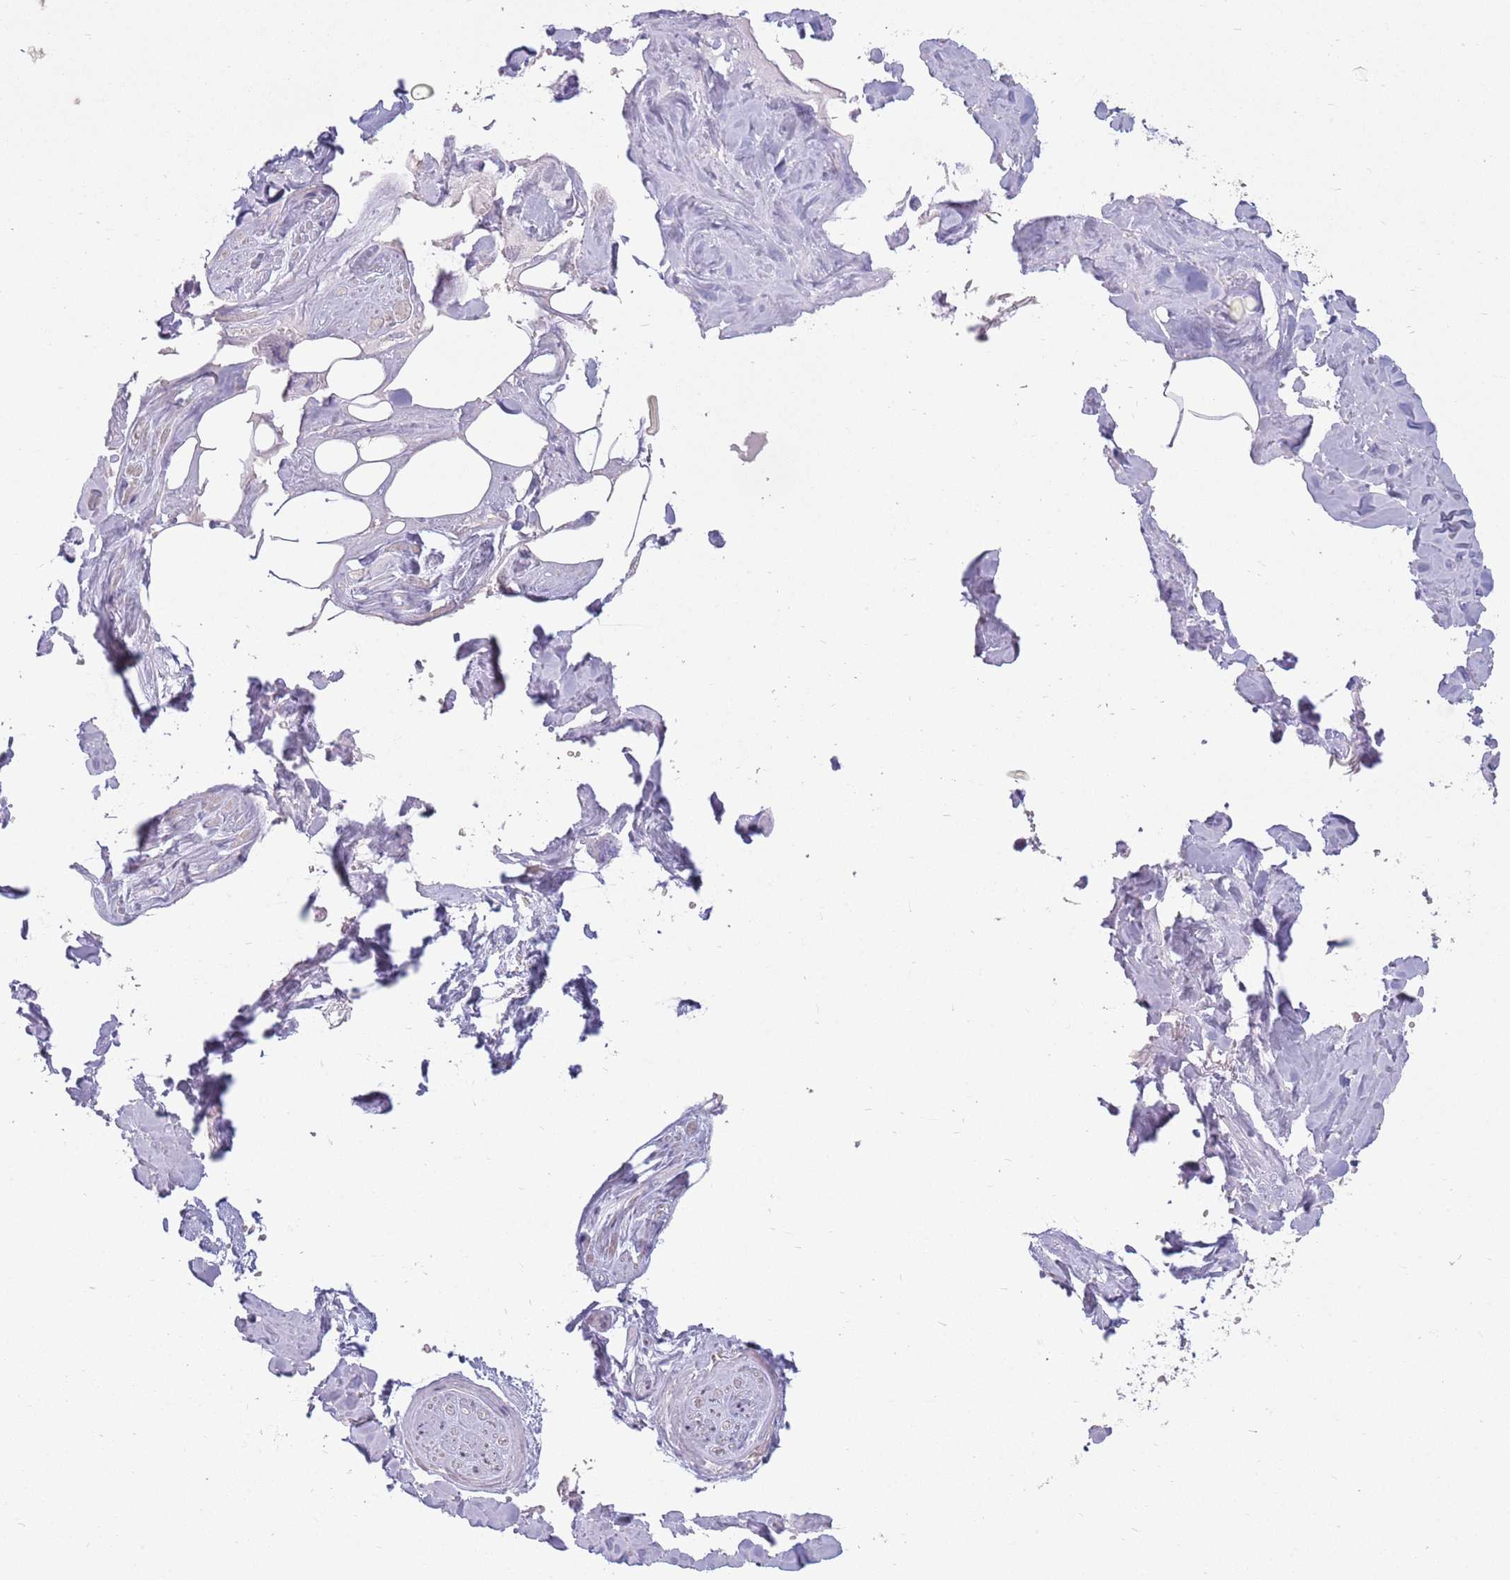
{"staining": {"intensity": "negative", "quantity": "none", "location": "none"}, "tissue": "adipose tissue", "cell_type": "Adipocytes", "image_type": "normal", "snomed": [{"axis": "morphology", "description": "Normal tissue, NOS"}, {"axis": "topography", "description": "Salivary gland"}, {"axis": "topography", "description": "Peripheral nerve tissue"}], "caption": "DAB immunohistochemical staining of unremarkable adipose tissue demonstrates no significant positivity in adipocytes.", "gene": "ZNF574", "patient": {"sex": "male", "age": 38}}